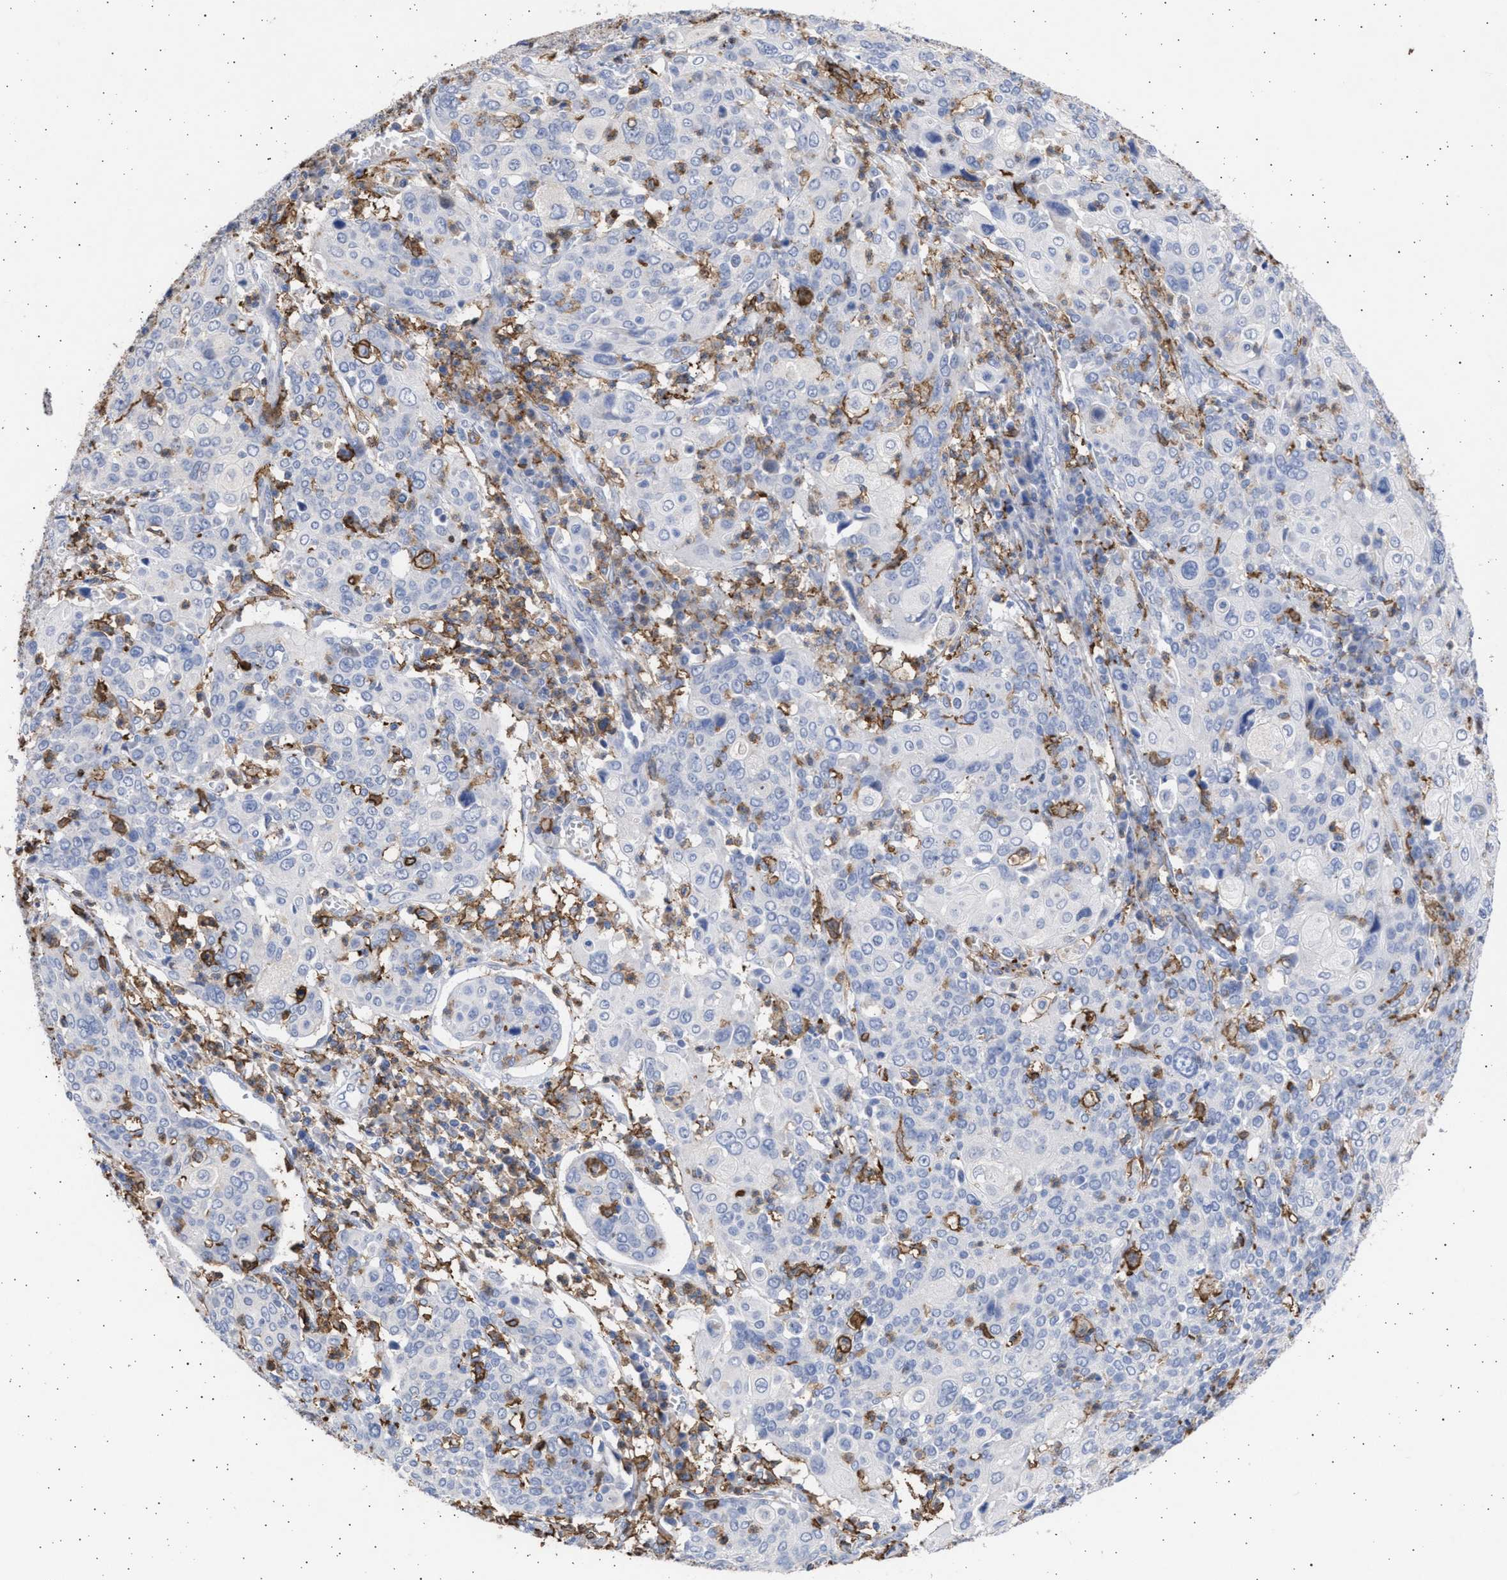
{"staining": {"intensity": "negative", "quantity": "none", "location": "none"}, "tissue": "cervical cancer", "cell_type": "Tumor cells", "image_type": "cancer", "snomed": [{"axis": "morphology", "description": "Squamous cell carcinoma, NOS"}, {"axis": "topography", "description": "Cervix"}], "caption": "Histopathology image shows no protein staining in tumor cells of cervical cancer (squamous cell carcinoma) tissue. Brightfield microscopy of immunohistochemistry stained with DAB (brown) and hematoxylin (blue), captured at high magnification.", "gene": "FCER1A", "patient": {"sex": "female", "age": 40}}